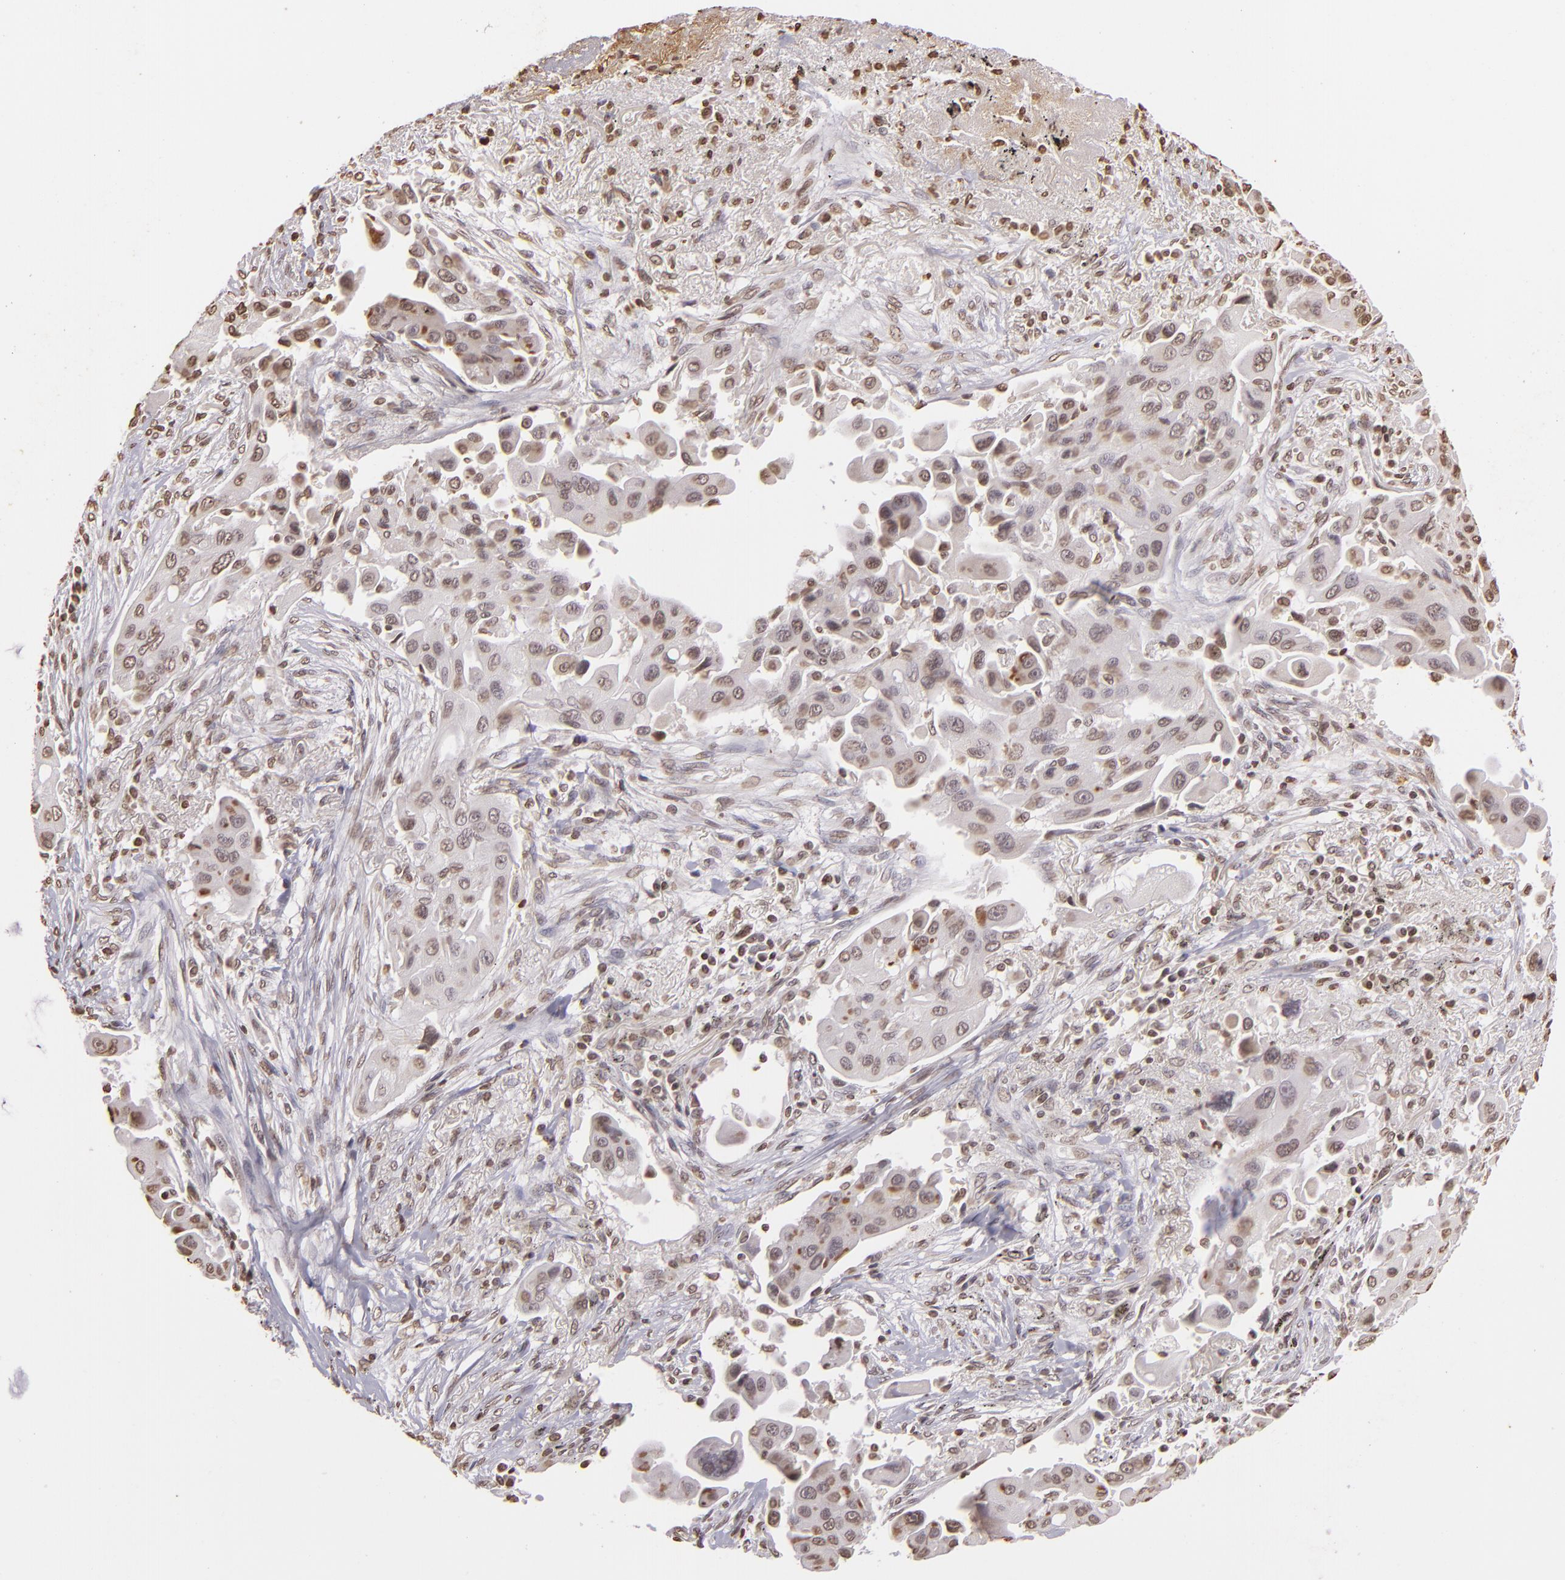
{"staining": {"intensity": "weak", "quantity": "25%-75%", "location": "nuclear"}, "tissue": "lung cancer", "cell_type": "Tumor cells", "image_type": "cancer", "snomed": [{"axis": "morphology", "description": "Adenocarcinoma, NOS"}, {"axis": "topography", "description": "Lung"}], "caption": "DAB immunohistochemical staining of human lung cancer (adenocarcinoma) demonstrates weak nuclear protein positivity in about 25%-75% of tumor cells.", "gene": "THRB", "patient": {"sex": "male", "age": 68}}